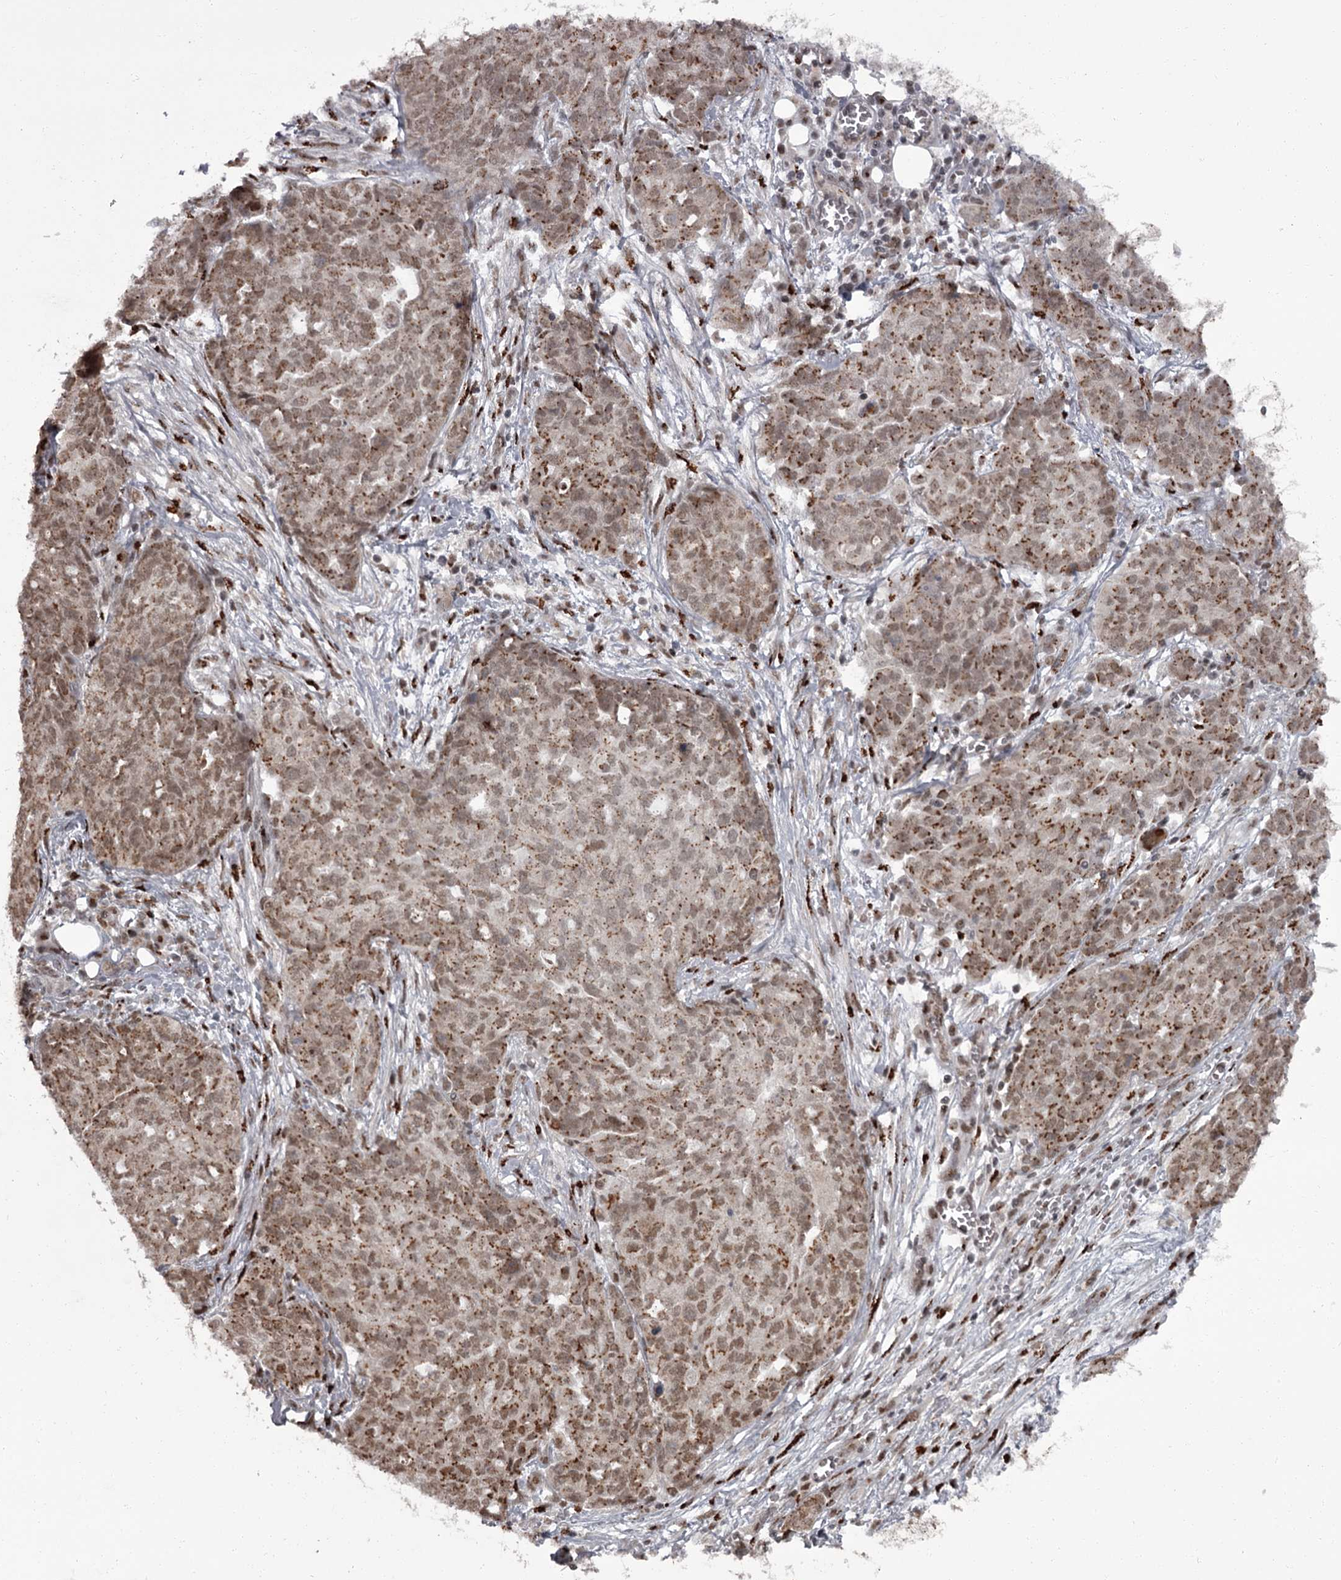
{"staining": {"intensity": "moderate", "quantity": ">75%", "location": "cytoplasmic/membranous,nuclear"}, "tissue": "ovarian cancer", "cell_type": "Tumor cells", "image_type": "cancer", "snomed": [{"axis": "morphology", "description": "Cystadenocarcinoma, serous, NOS"}, {"axis": "topography", "description": "Soft tissue"}, {"axis": "topography", "description": "Ovary"}], "caption": "The immunohistochemical stain shows moderate cytoplasmic/membranous and nuclear positivity in tumor cells of ovarian cancer (serous cystadenocarcinoma) tissue.", "gene": "CEP83", "patient": {"sex": "female", "age": 57}}